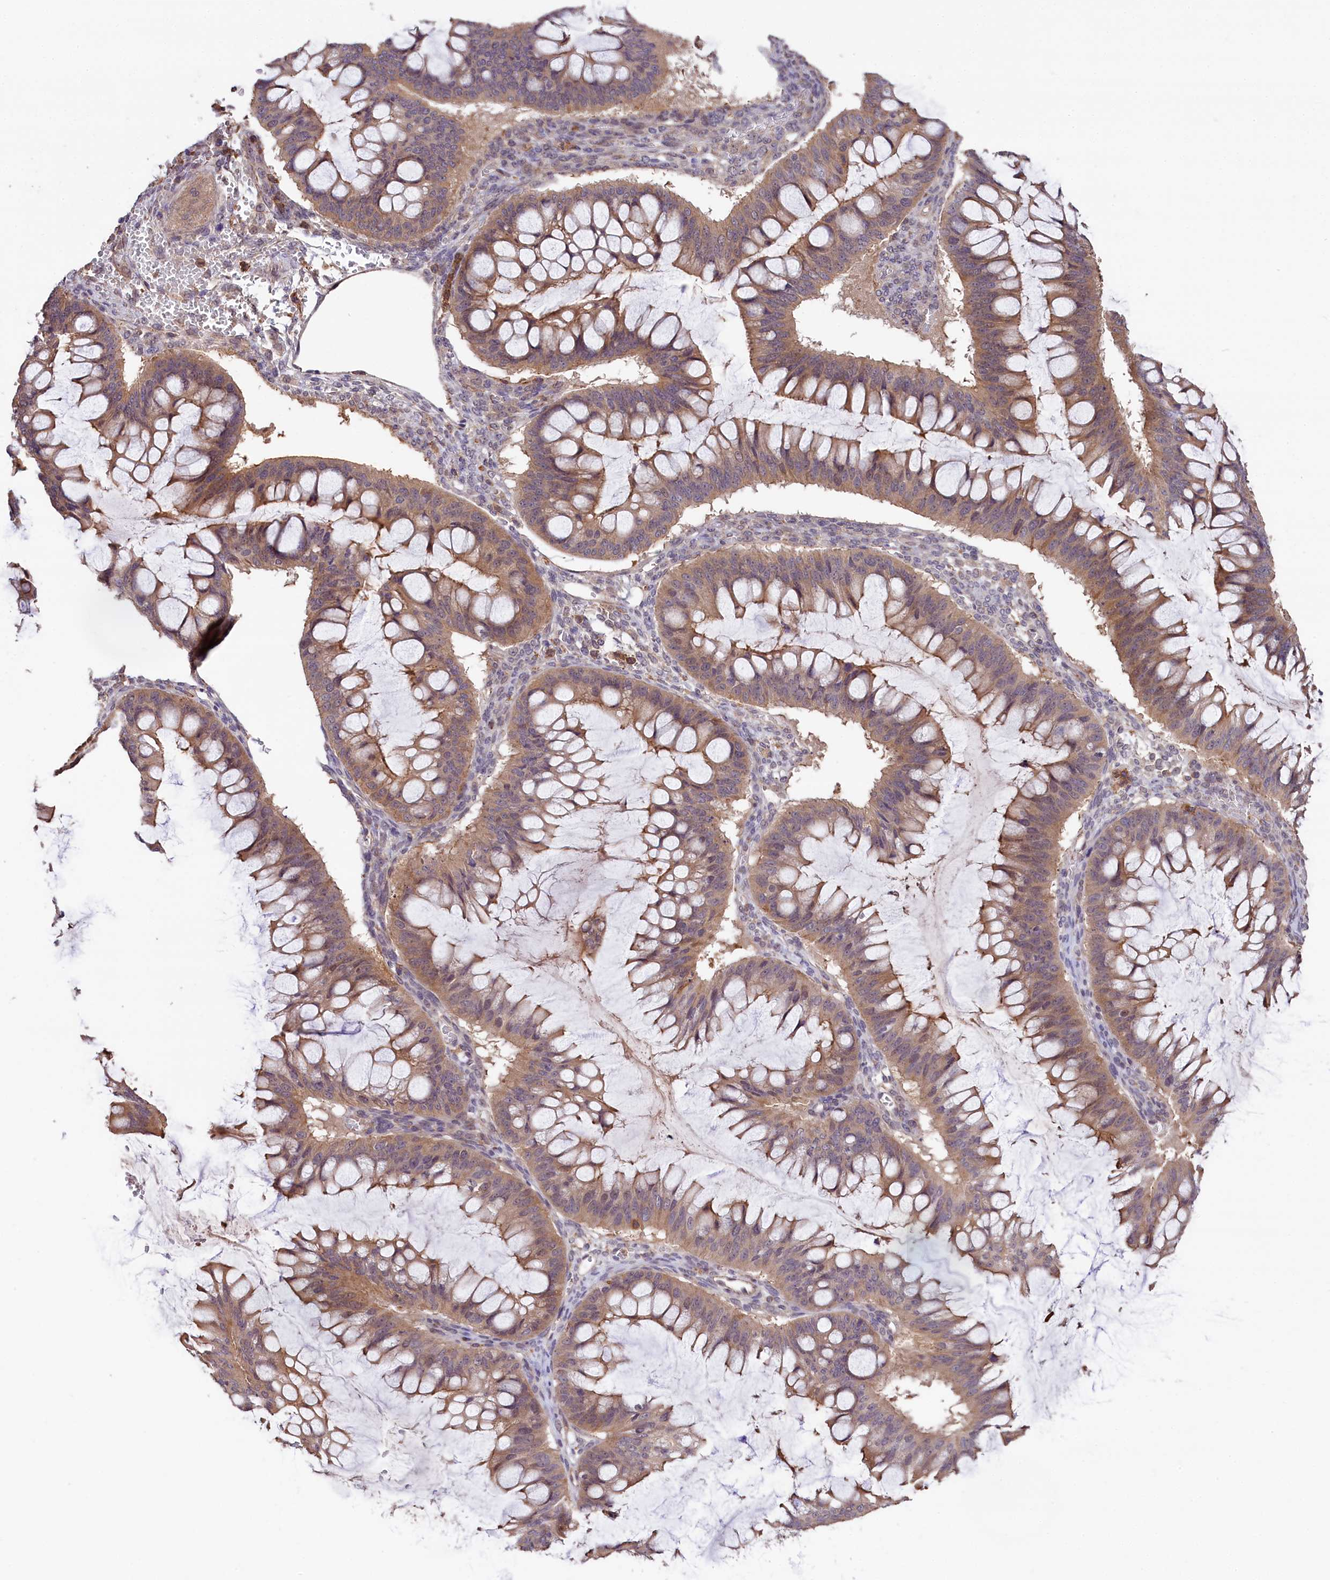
{"staining": {"intensity": "weak", "quantity": ">75%", "location": "cytoplasmic/membranous"}, "tissue": "ovarian cancer", "cell_type": "Tumor cells", "image_type": "cancer", "snomed": [{"axis": "morphology", "description": "Cystadenocarcinoma, mucinous, NOS"}, {"axis": "topography", "description": "Ovary"}], "caption": "Tumor cells show low levels of weak cytoplasmic/membranous expression in approximately >75% of cells in human ovarian mucinous cystadenocarcinoma.", "gene": "SKIDA1", "patient": {"sex": "female", "age": 73}}